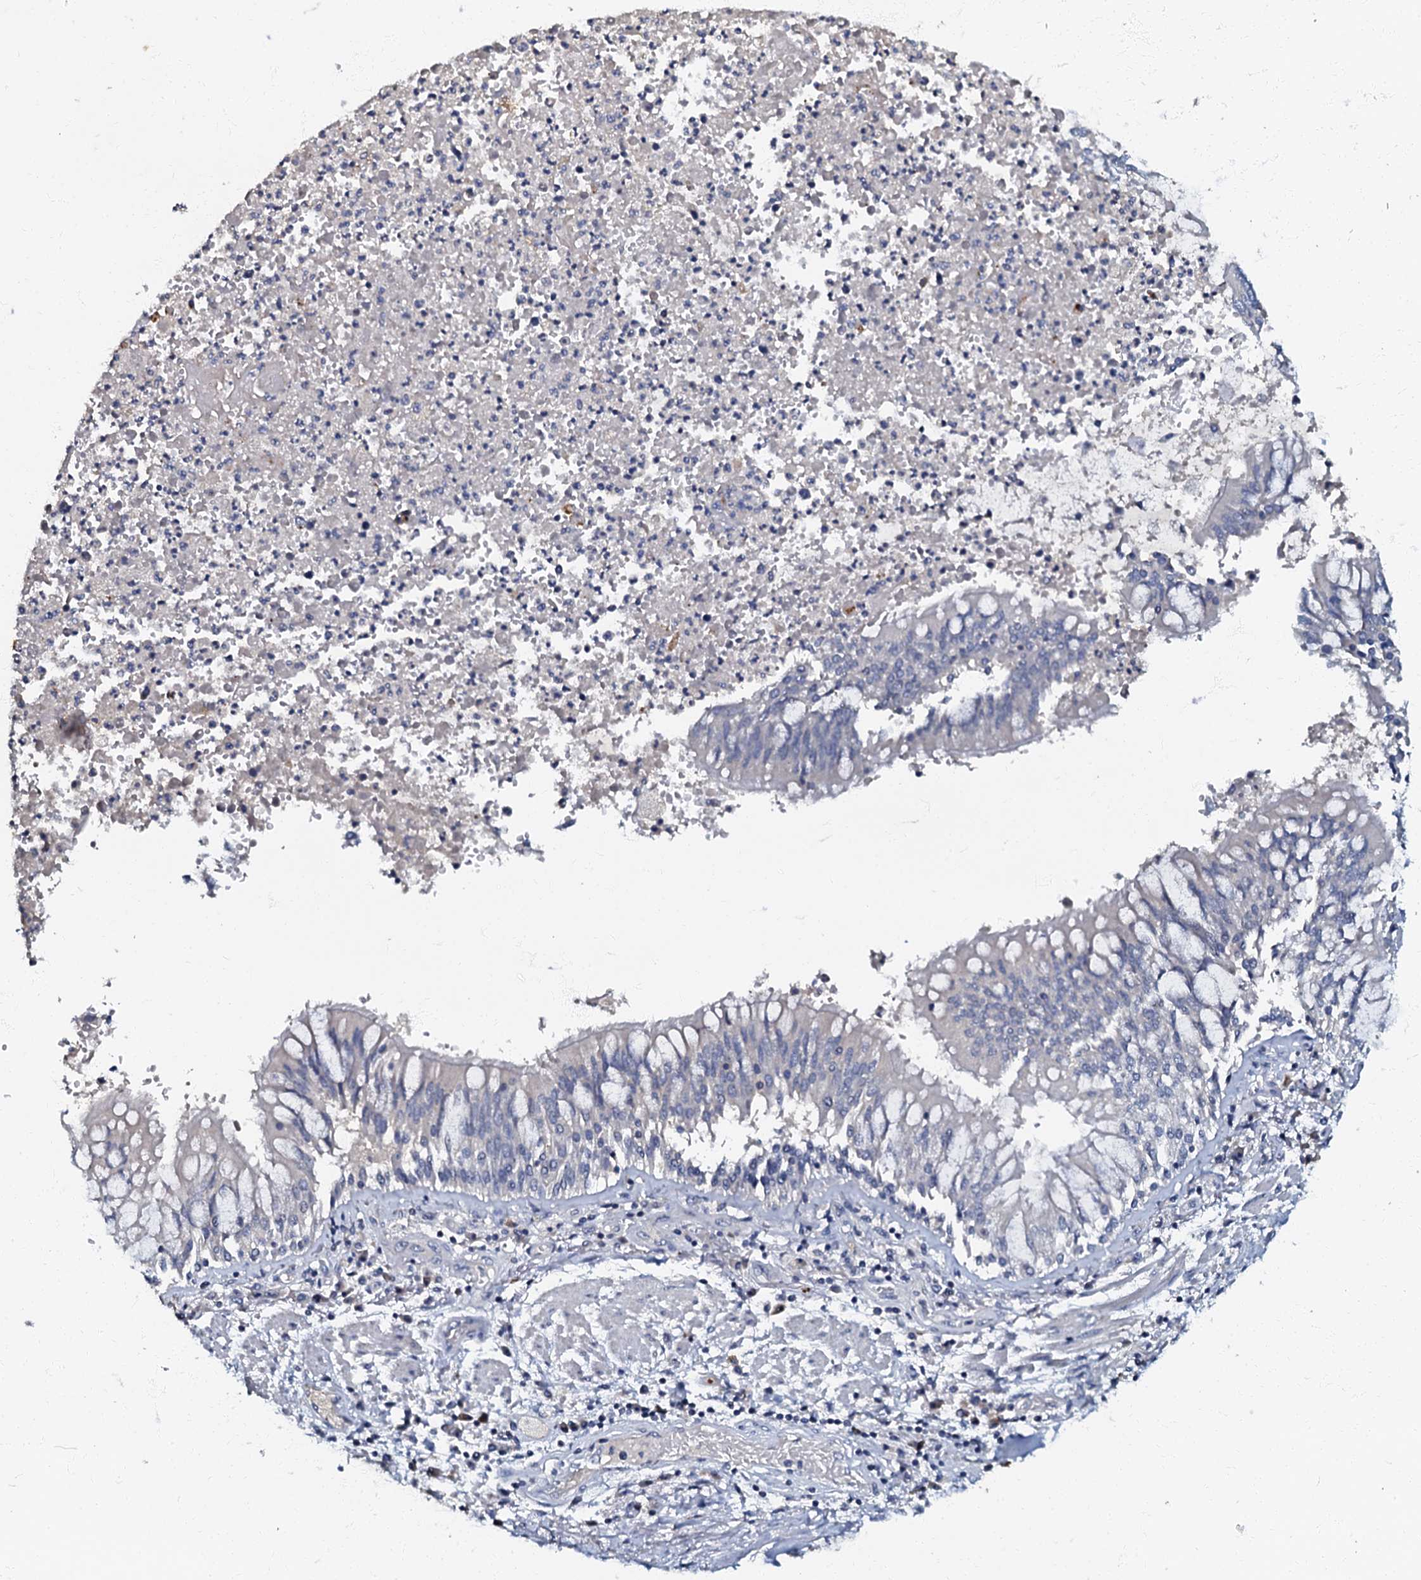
{"staining": {"intensity": "negative", "quantity": "none", "location": "none"}, "tissue": "adipose tissue", "cell_type": "Adipocytes", "image_type": "normal", "snomed": [{"axis": "morphology", "description": "Normal tissue, NOS"}, {"axis": "topography", "description": "Cartilage tissue"}, {"axis": "topography", "description": "Bronchus"}, {"axis": "topography", "description": "Lung"}, {"axis": "topography", "description": "Peripheral nerve tissue"}], "caption": "This is an IHC photomicrograph of unremarkable human adipose tissue. There is no expression in adipocytes.", "gene": "OLAH", "patient": {"sex": "female", "age": 49}}